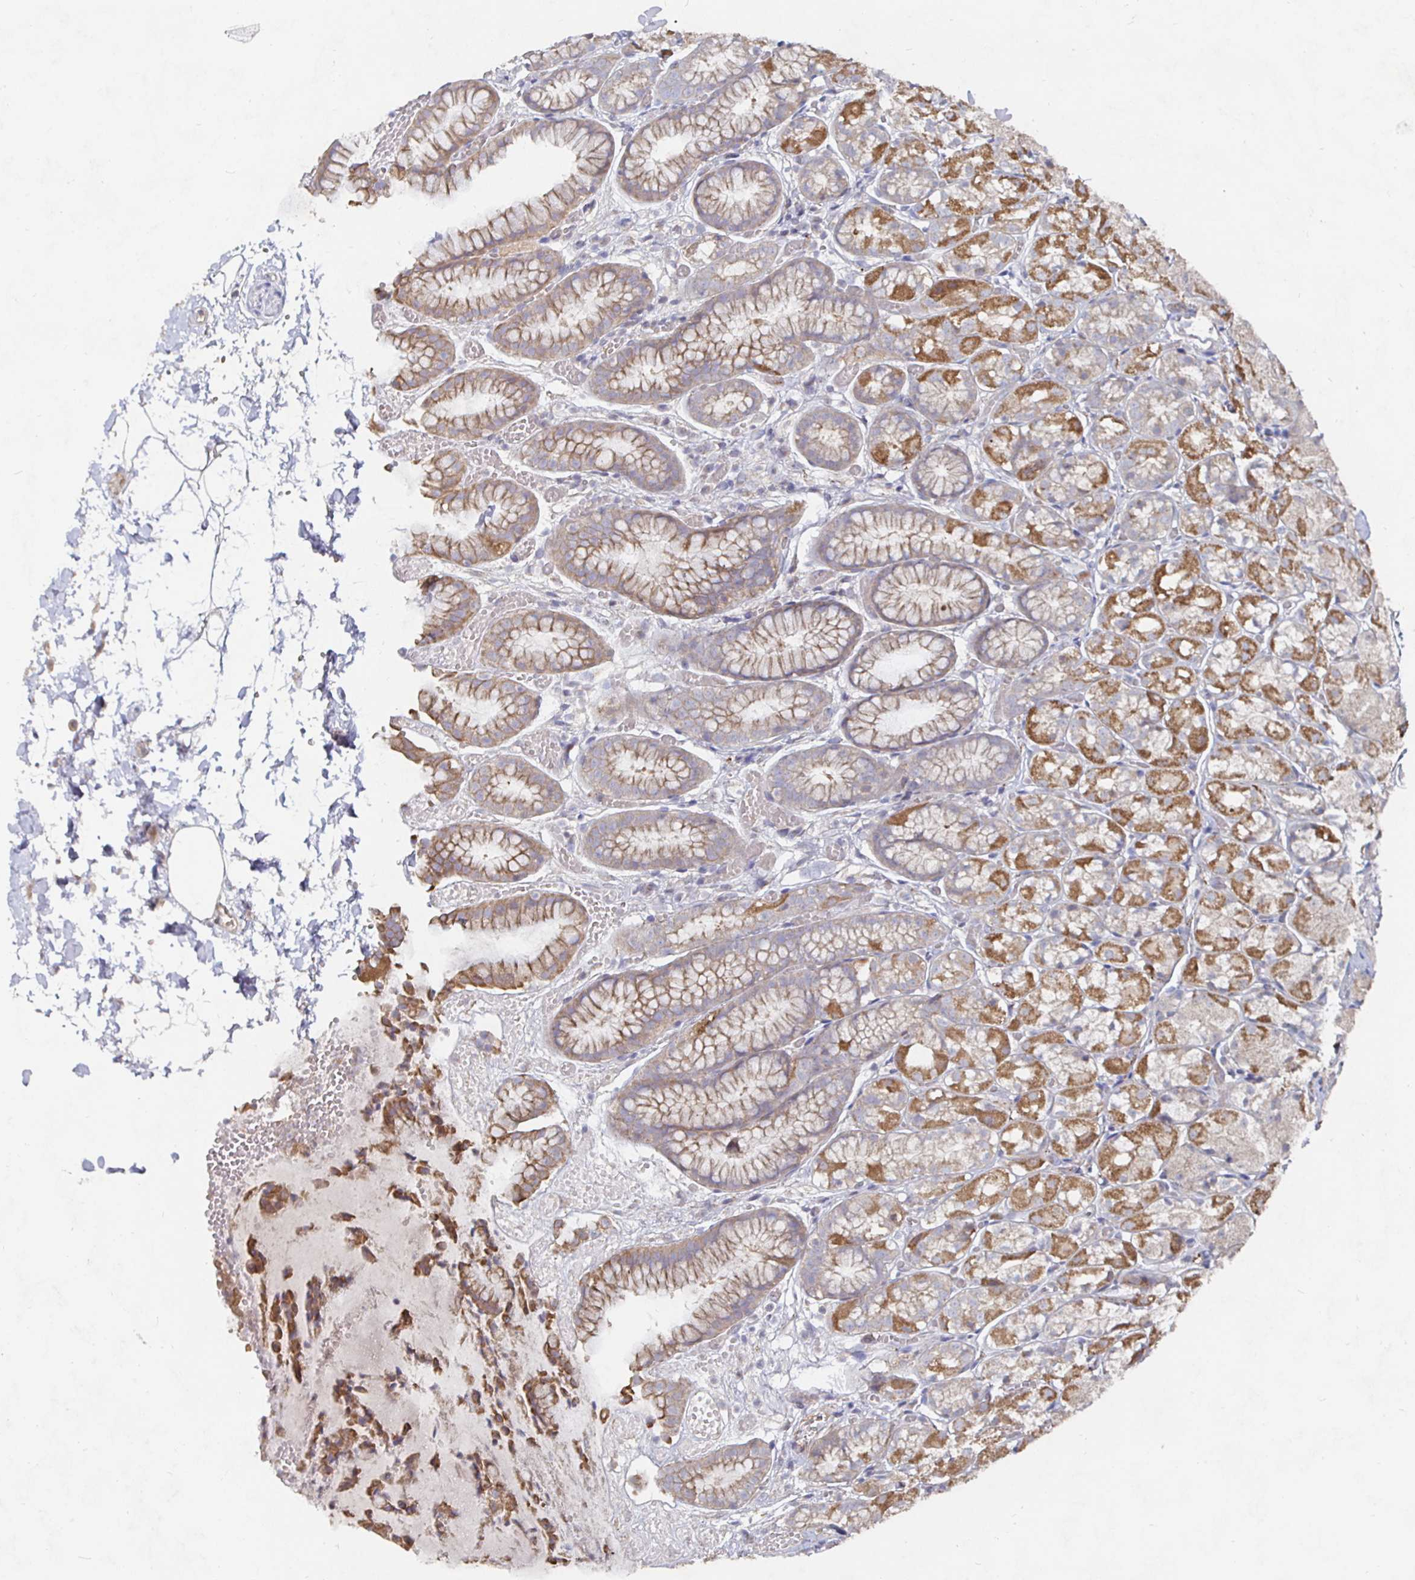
{"staining": {"intensity": "strong", "quantity": "25%-75%", "location": "cytoplasmic/membranous"}, "tissue": "stomach", "cell_type": "Glandular cells", "image_type": "normal", "snomed": [{"axis": "morphology", "description": "Normal tissue, NOS"}, {"axis": "topography", "description": "Stomach"}], "caption": "Immunohistochemistry (IHC) staining of benign stomach, which demonstrates high levels of strong cytoplasmic/membranous expression in approximately 25%-75% of glandular cells indicating strong cytoplasmic/membranous protein expression. The staining was performed using DAB (3,3'-diaminobenzidine) (brown) for protein detection and nuclei were counterstained in hematoxylin (blue).", "gene": "NRSN1", "patient": {"sex": "male", "age": 70}}